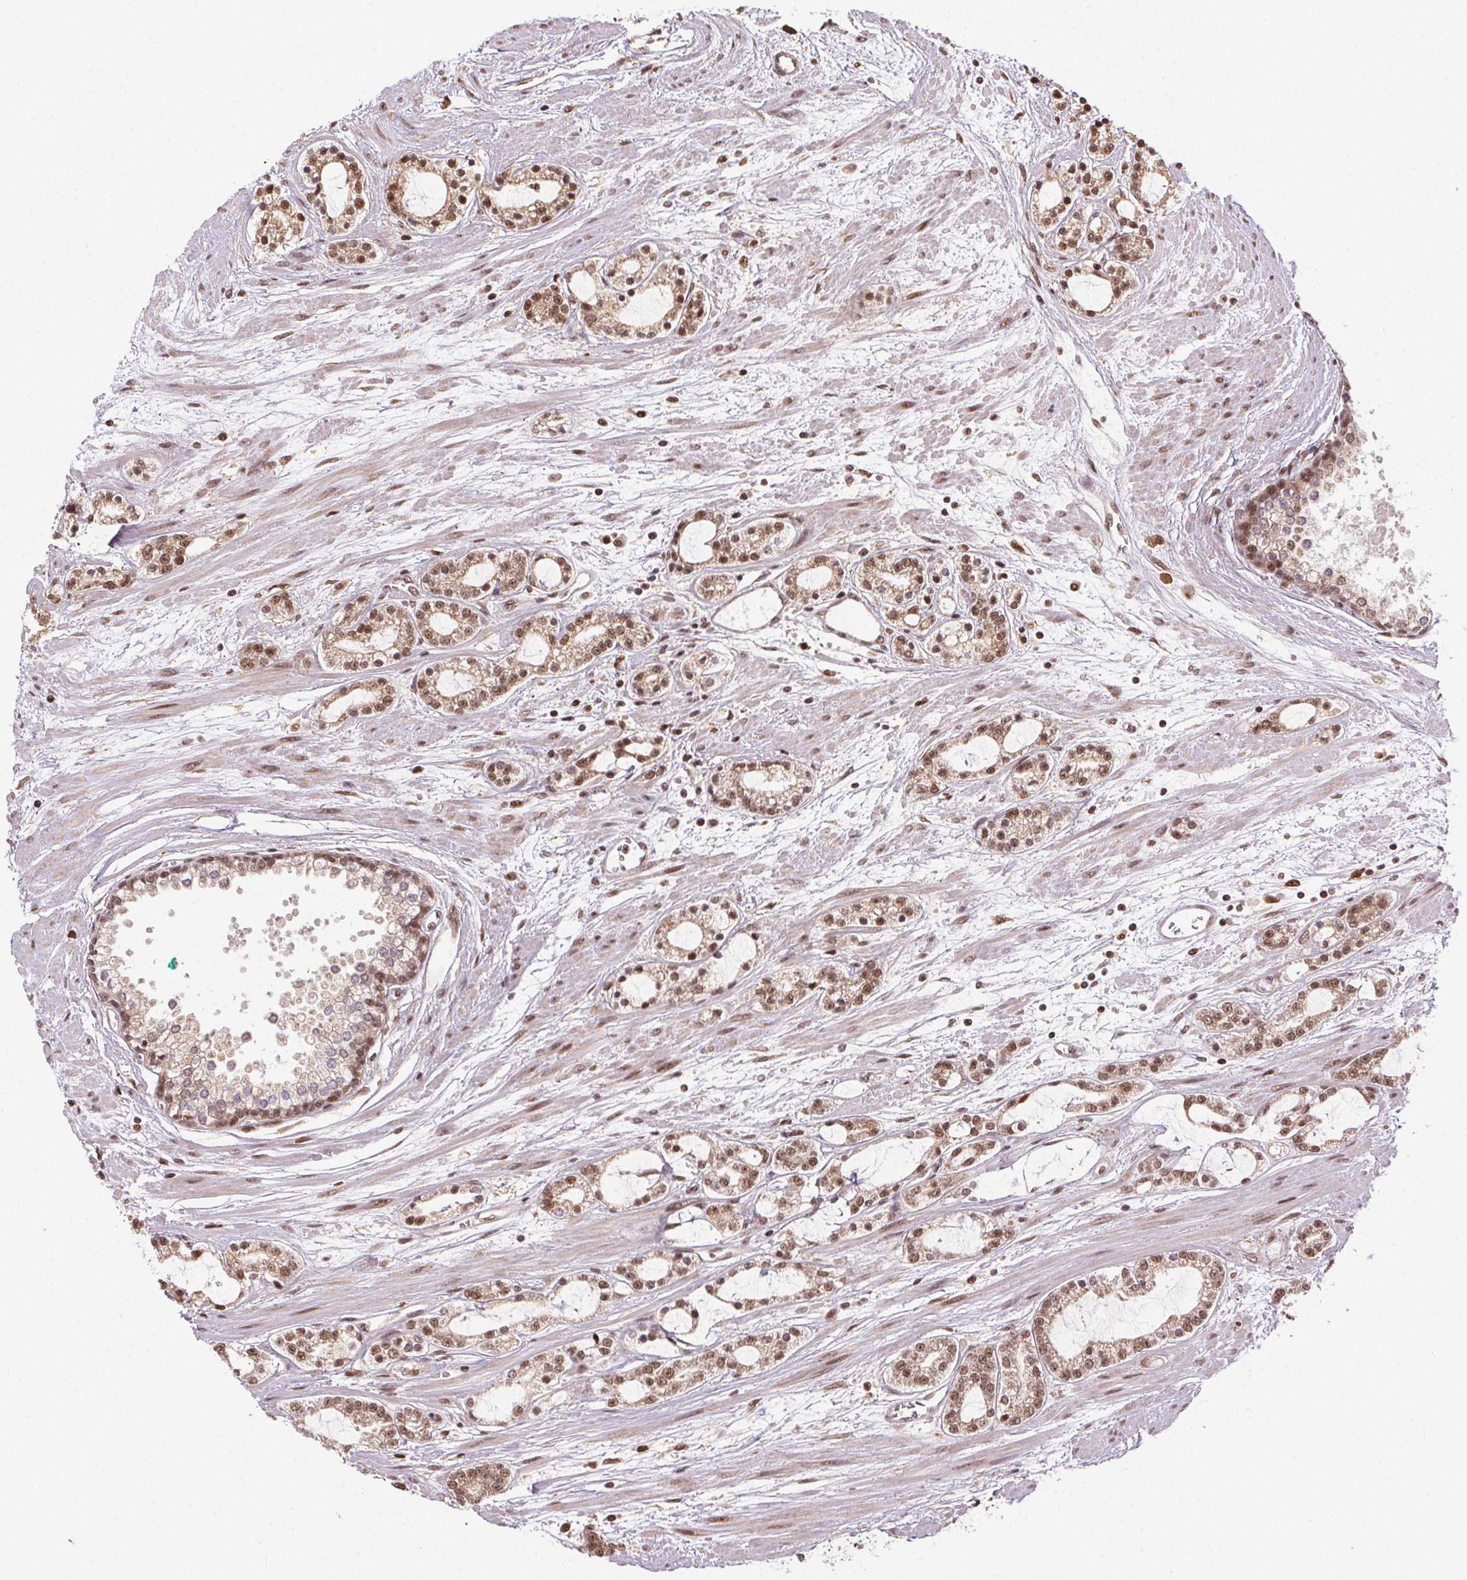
{"staining": {"intensity": "moderate", "quantity": ">75%", "location": "cytoplasmic/membranous,nuclear"}, "tissue": "prostate cancer", "cell_type": "Tumor cells", "image_type": "cancer", "snomed": [{"axis": "morphology", "description": "Adenocarcinoma, Medium grade"}, {"axis": "topography", "description": "Prostate"}], "caption": "A photomicrograph showing moderate cytoplasmic/membranous and nuclear staining in about >75% of tumor cells in prostate cancer, as visualized by brown immunohistochemical staining.", "gene": "TREML4", "patient": {"sex": "male", "age": 57}}